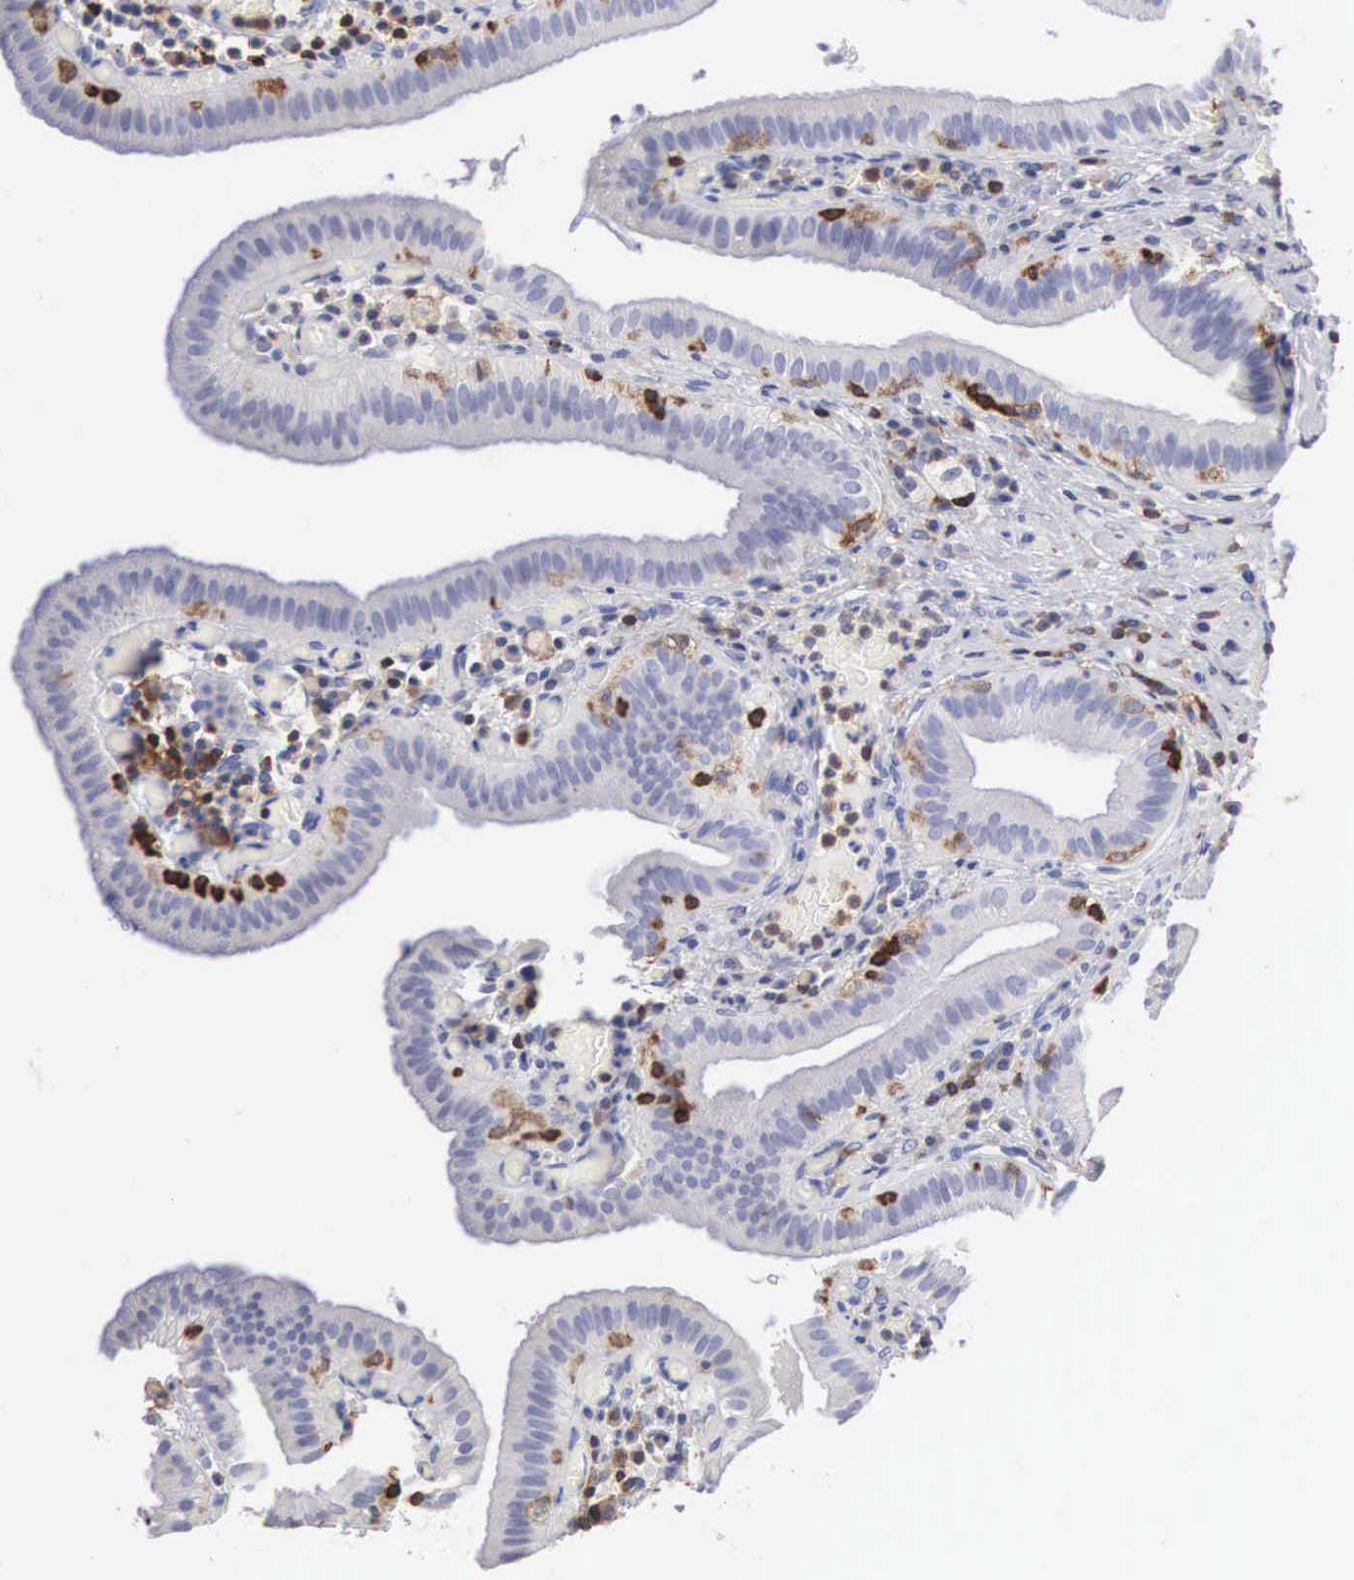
{"staining": {"intensity": "strong", "quantity": "<25%", "location": "cytoplasmic/membranous,nuclear"}, "tissue": "gallbladder", "cell_type": "Glandular cells", "image_type": "normal", "snomed": [{"axis": "morphology", "description": "Normal tissue, NOS"}, {"axis": "topography", "description": "Gallbladder"}], "caption": "Protein staining exhibits strong cytoplasmic/membranous,nuclear positivity in approximately <25% of glandular cells in unremarkable gallbladder. Nuclei are stained in blue.", "gene": "ENSG00000285304", "patient": {"sex": "female", "age": 76}}